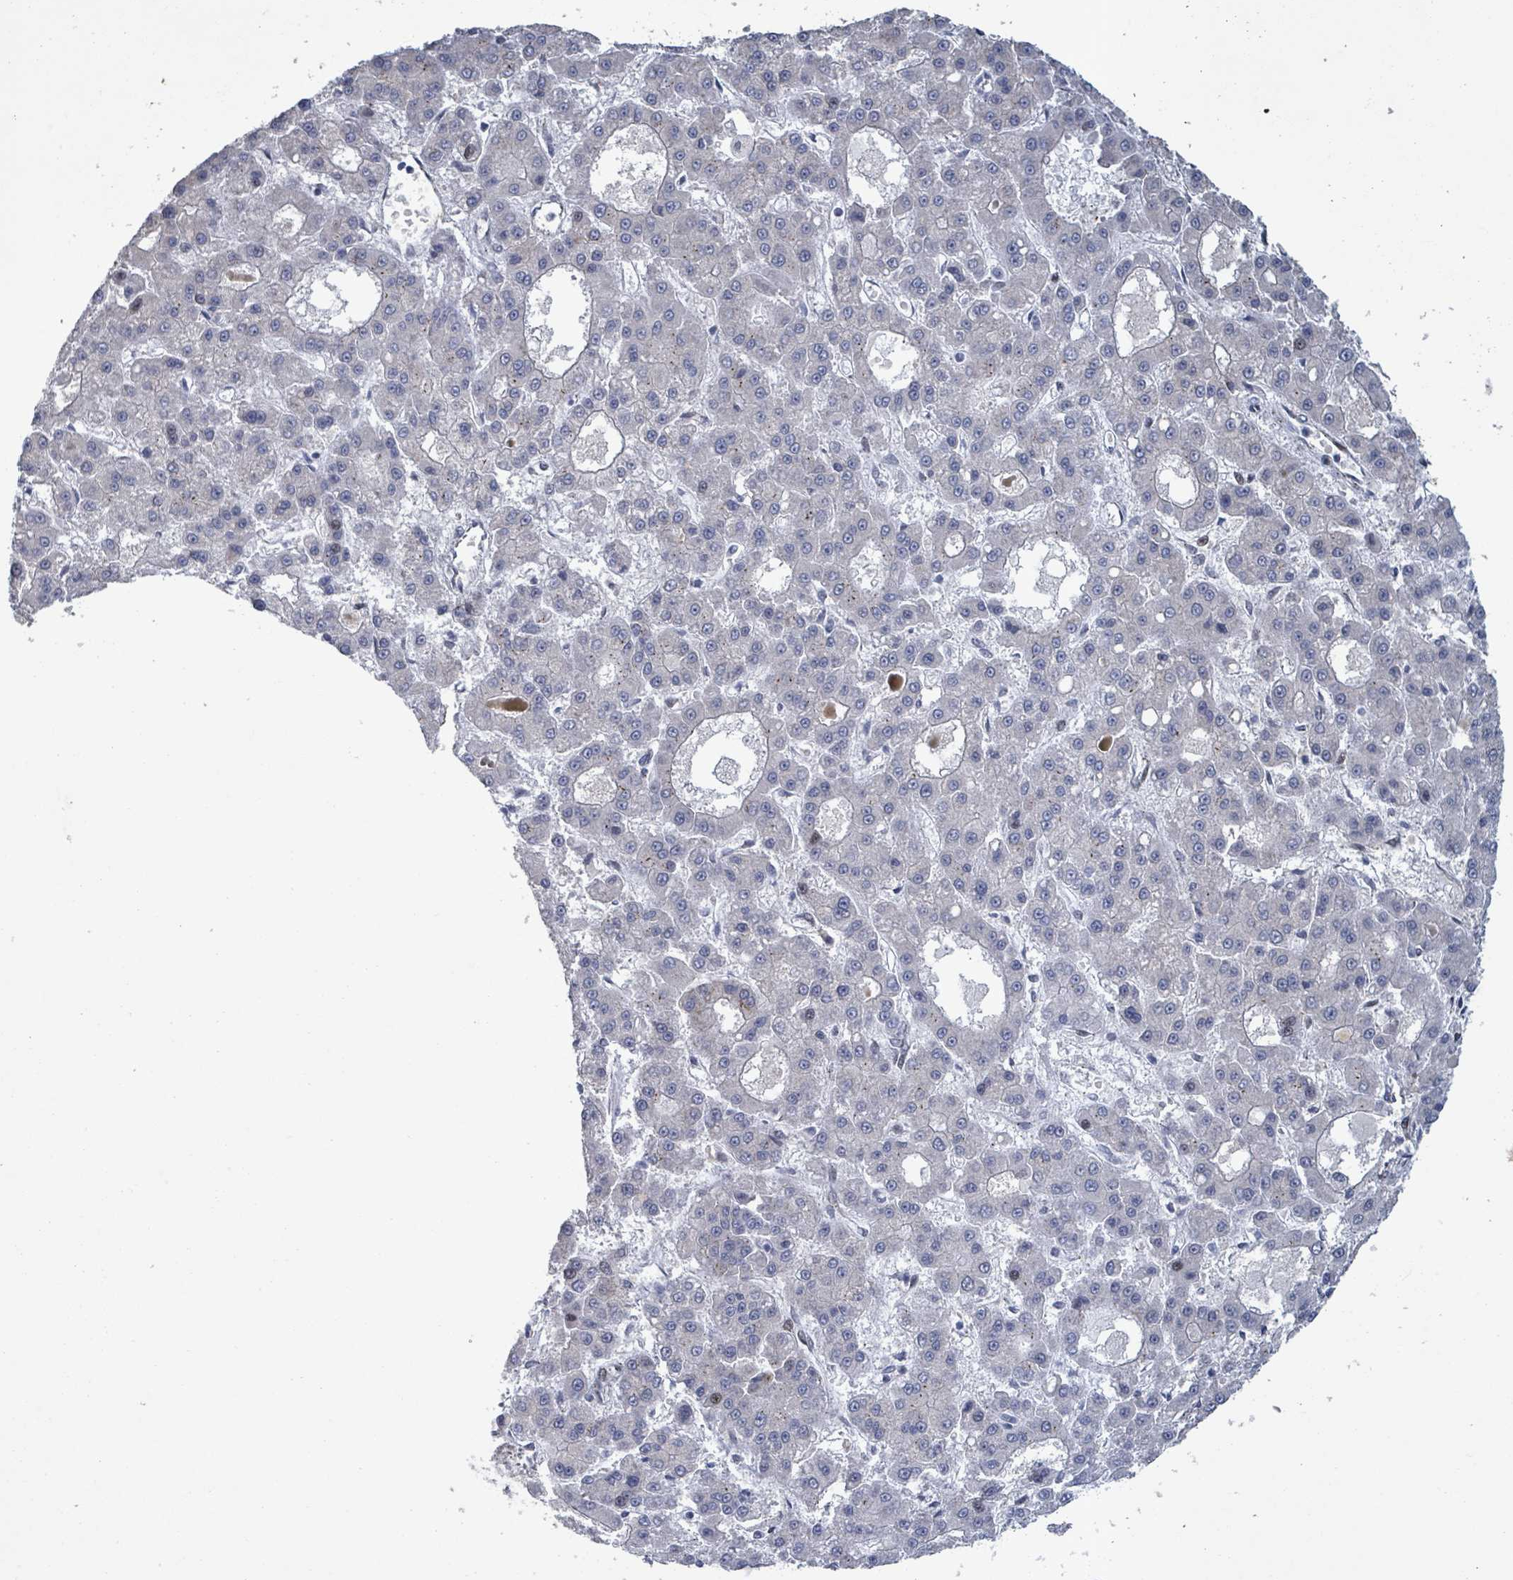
{"staining": {"intensity": "negative", "quantity": "none", "location": "none"}, "tissue": "liver cancer", "cell_type": "Tumor cells", "image_type": "cancer", "snomed": [{"axis": "morphology", "description": "Carcinoma, Hepatocellular, NOS"}, {"axis": "topography", "description": "Liver"}], "caption": "Tumor cells show no significant positivity in hepatocellular carcinoma (liver).", "gene": "TUSC1", "patient": {"sex": "male", "age": 70}}